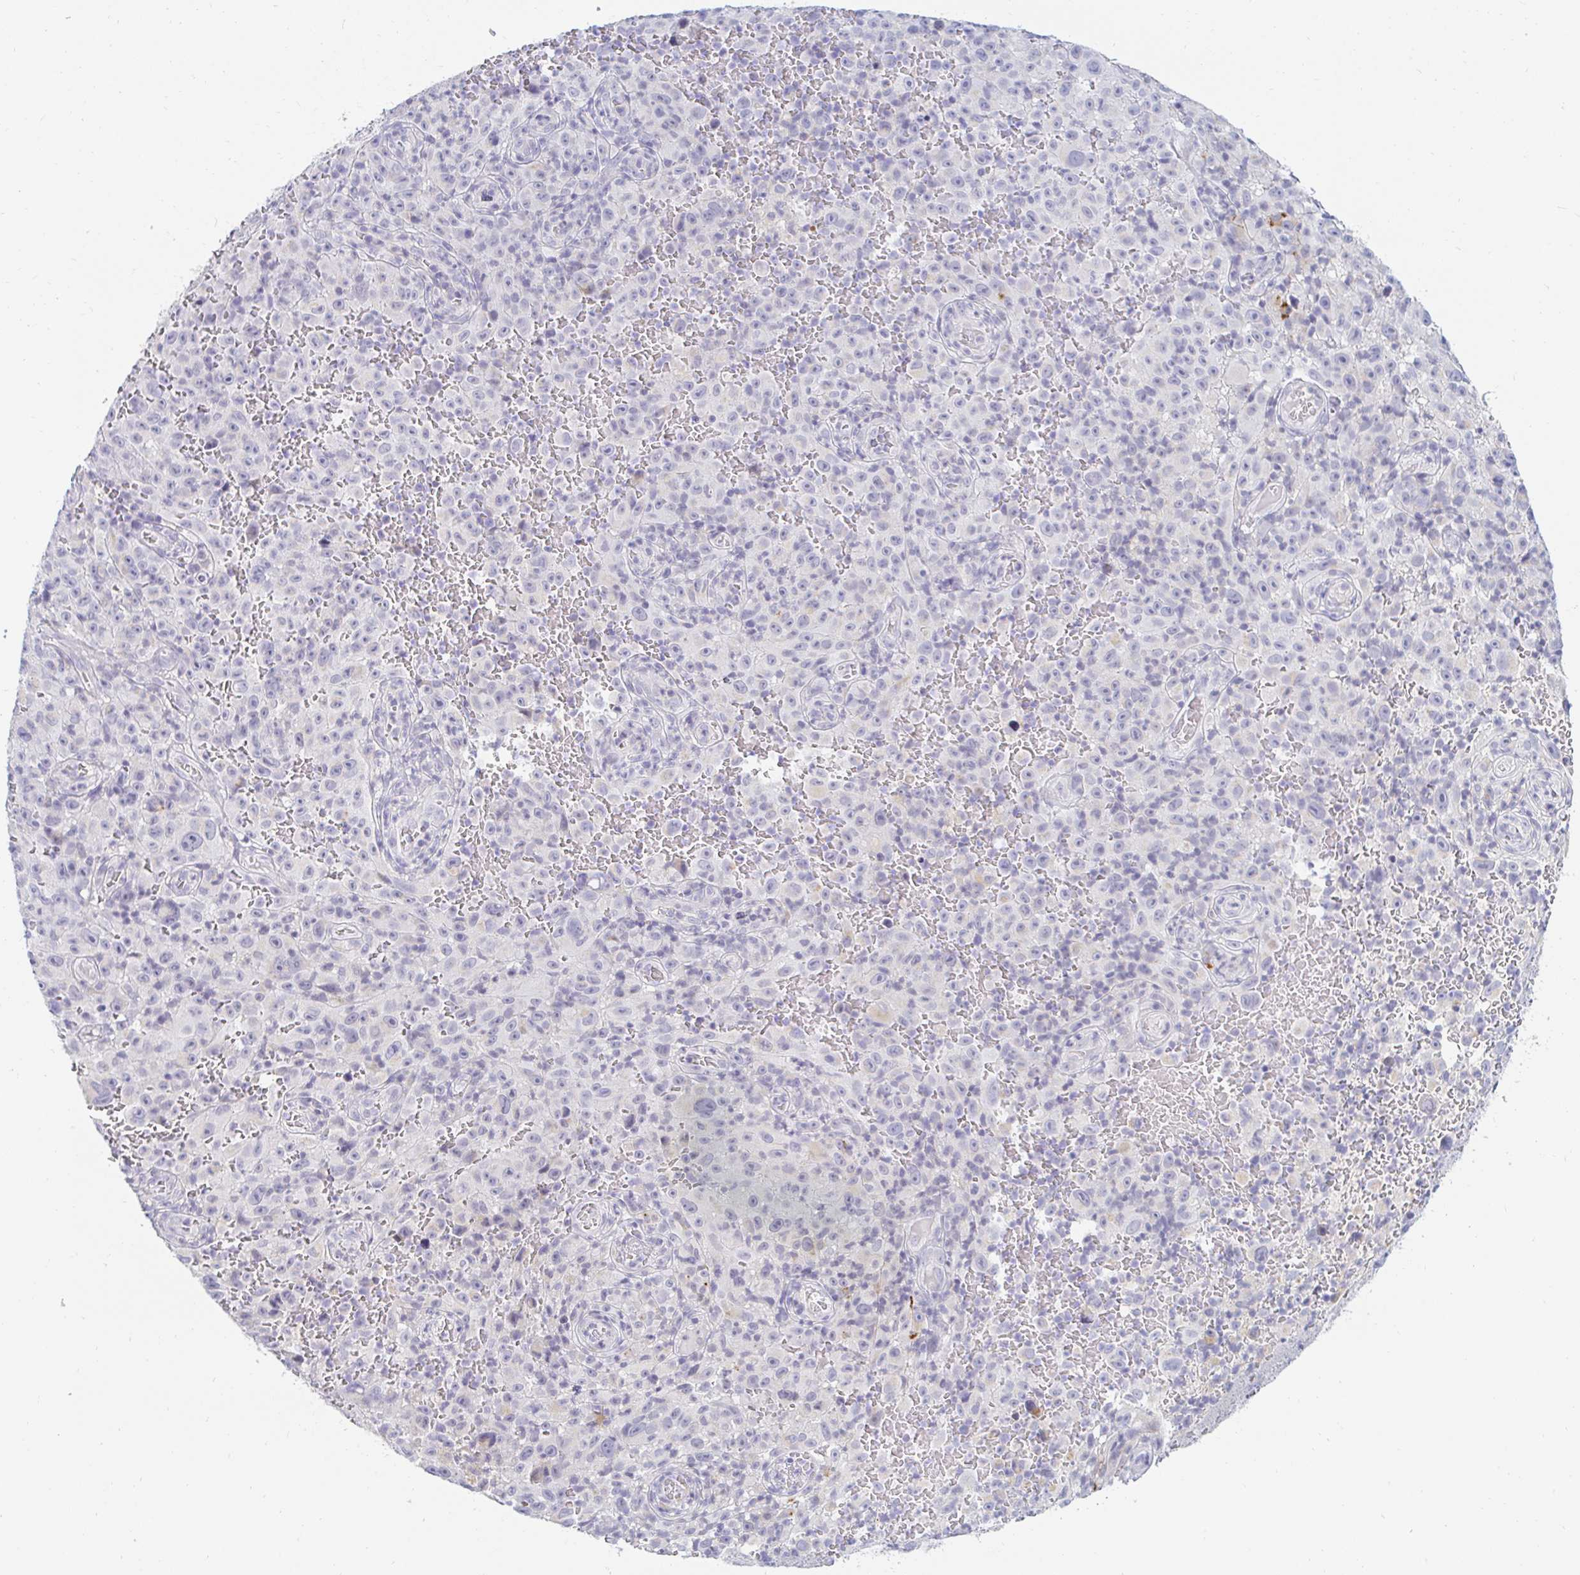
{"staining": {"intensity": "negative", "quantity": "none", "location": "none"}, "tissue": "melanoma", "cell_type": "Tumor cells", "image_type": "cancer", "snomed": [{"axis": "morphology", "description": "Malignant melanoma, NOS"}, {"axis": "topography", "description": "Skin"}], "caption": "This histopathology image is of malignant melanoma stained with IHC to label a protein in brown with the nuclei are counter-stained blue. There is no expression in tumor cells. The staining was performed using DAB (3,3'-diaminobenzidine) to visualize the protein expression in brown, while the nuclei were stained in blue with hematoxylin (Magnification: 20x).", "gene": "OR51D1", "patient": {"sex": "female", "age": 82}}